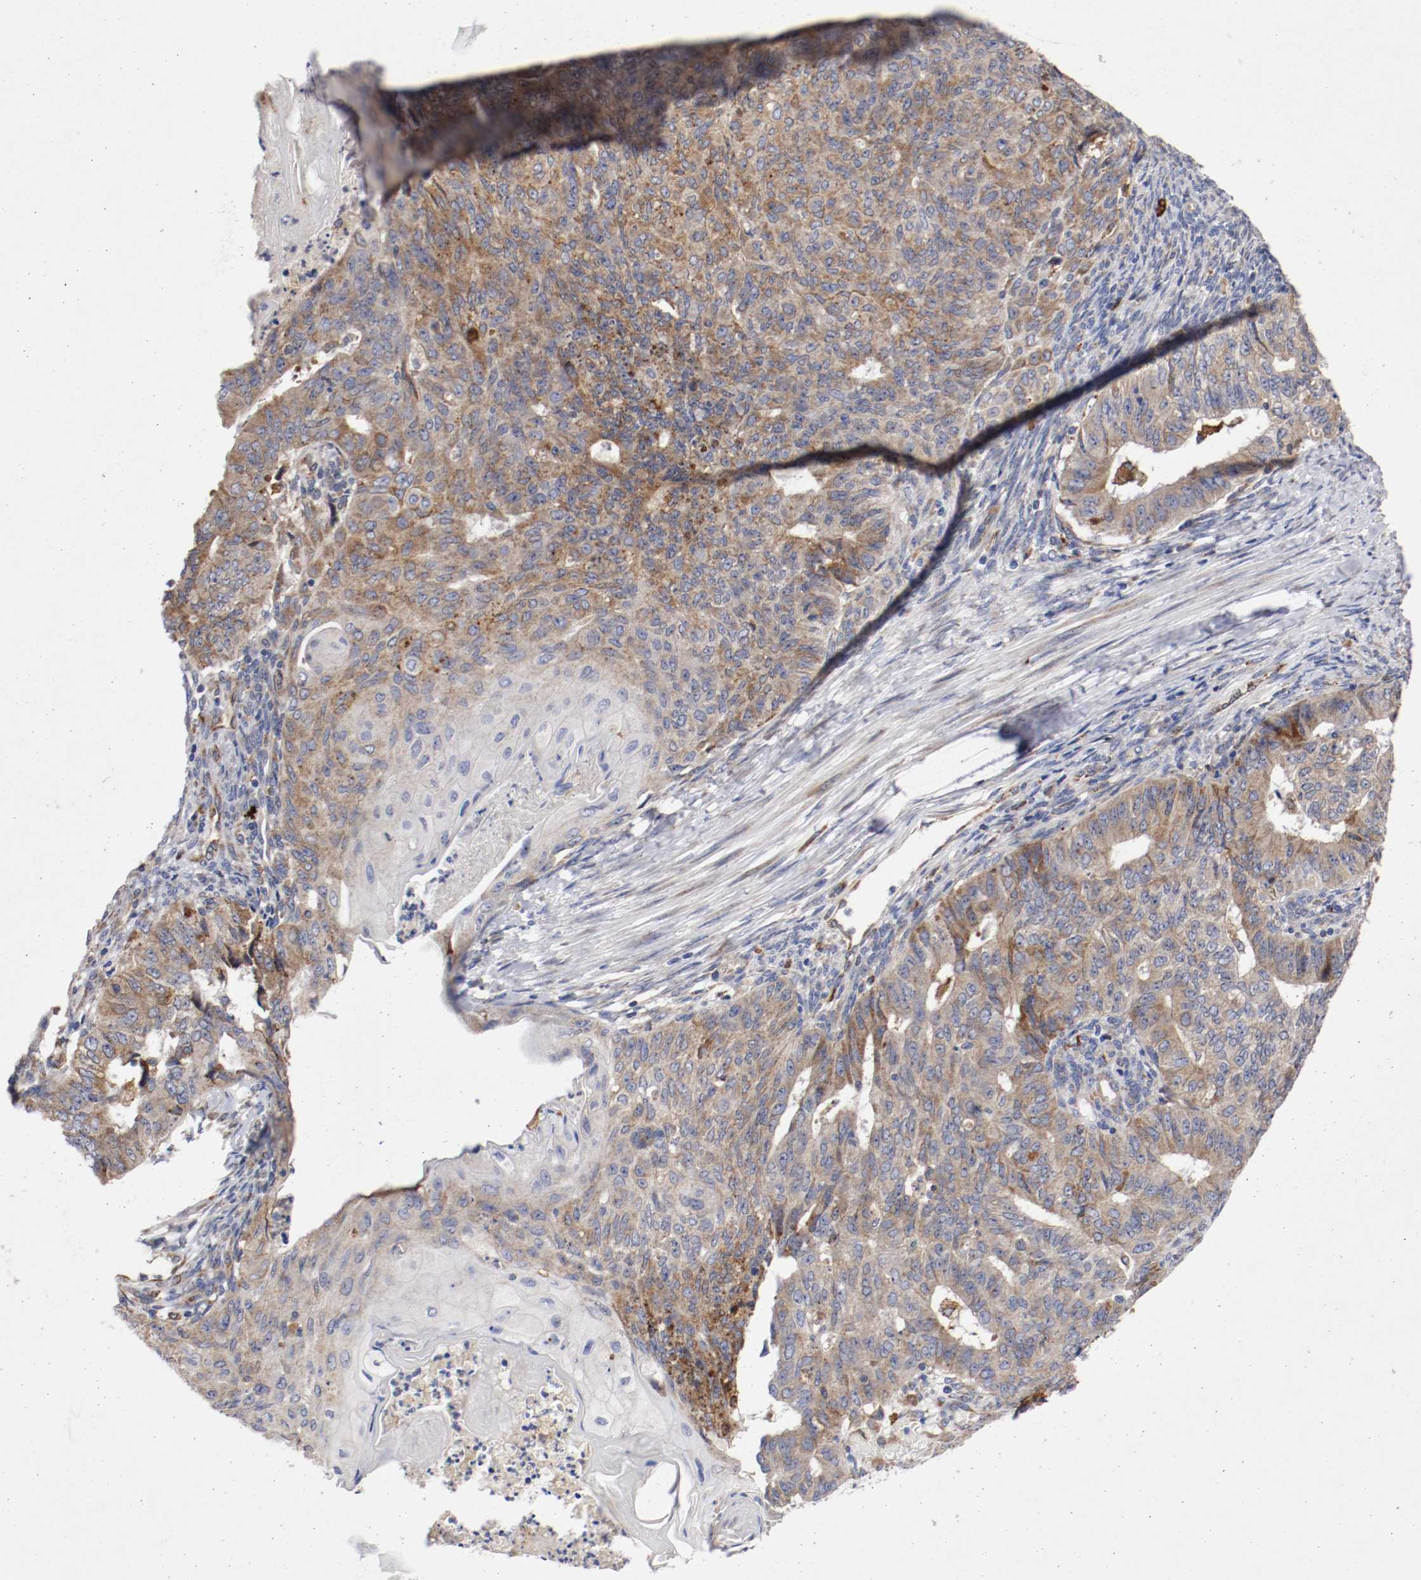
{"staining": {"intensity": "moderate", "quantity": ">75%", "location": "cytoplasmic/membranous"}, "tissue": "endometrial cancer", "cell_type": "Tumor cells", "image_type": "cancer", "snomed": [{"axis": "morphology", "description": "Neoplasm, malignant, NOS"}, {"axis": "topography", "description": "Endometrium"}], "caption": "The micrograph shows immunohistochemical staining of endometrial cancer. There is moderate cytoplasmic/membranous staining is appreciated in approximately >75% of tumor cells. (DAB IHC, brown staining for protein, blue staining for nuclei).", "gene": "TRAF2", "patient": {"sex": "female", "age": 74}}